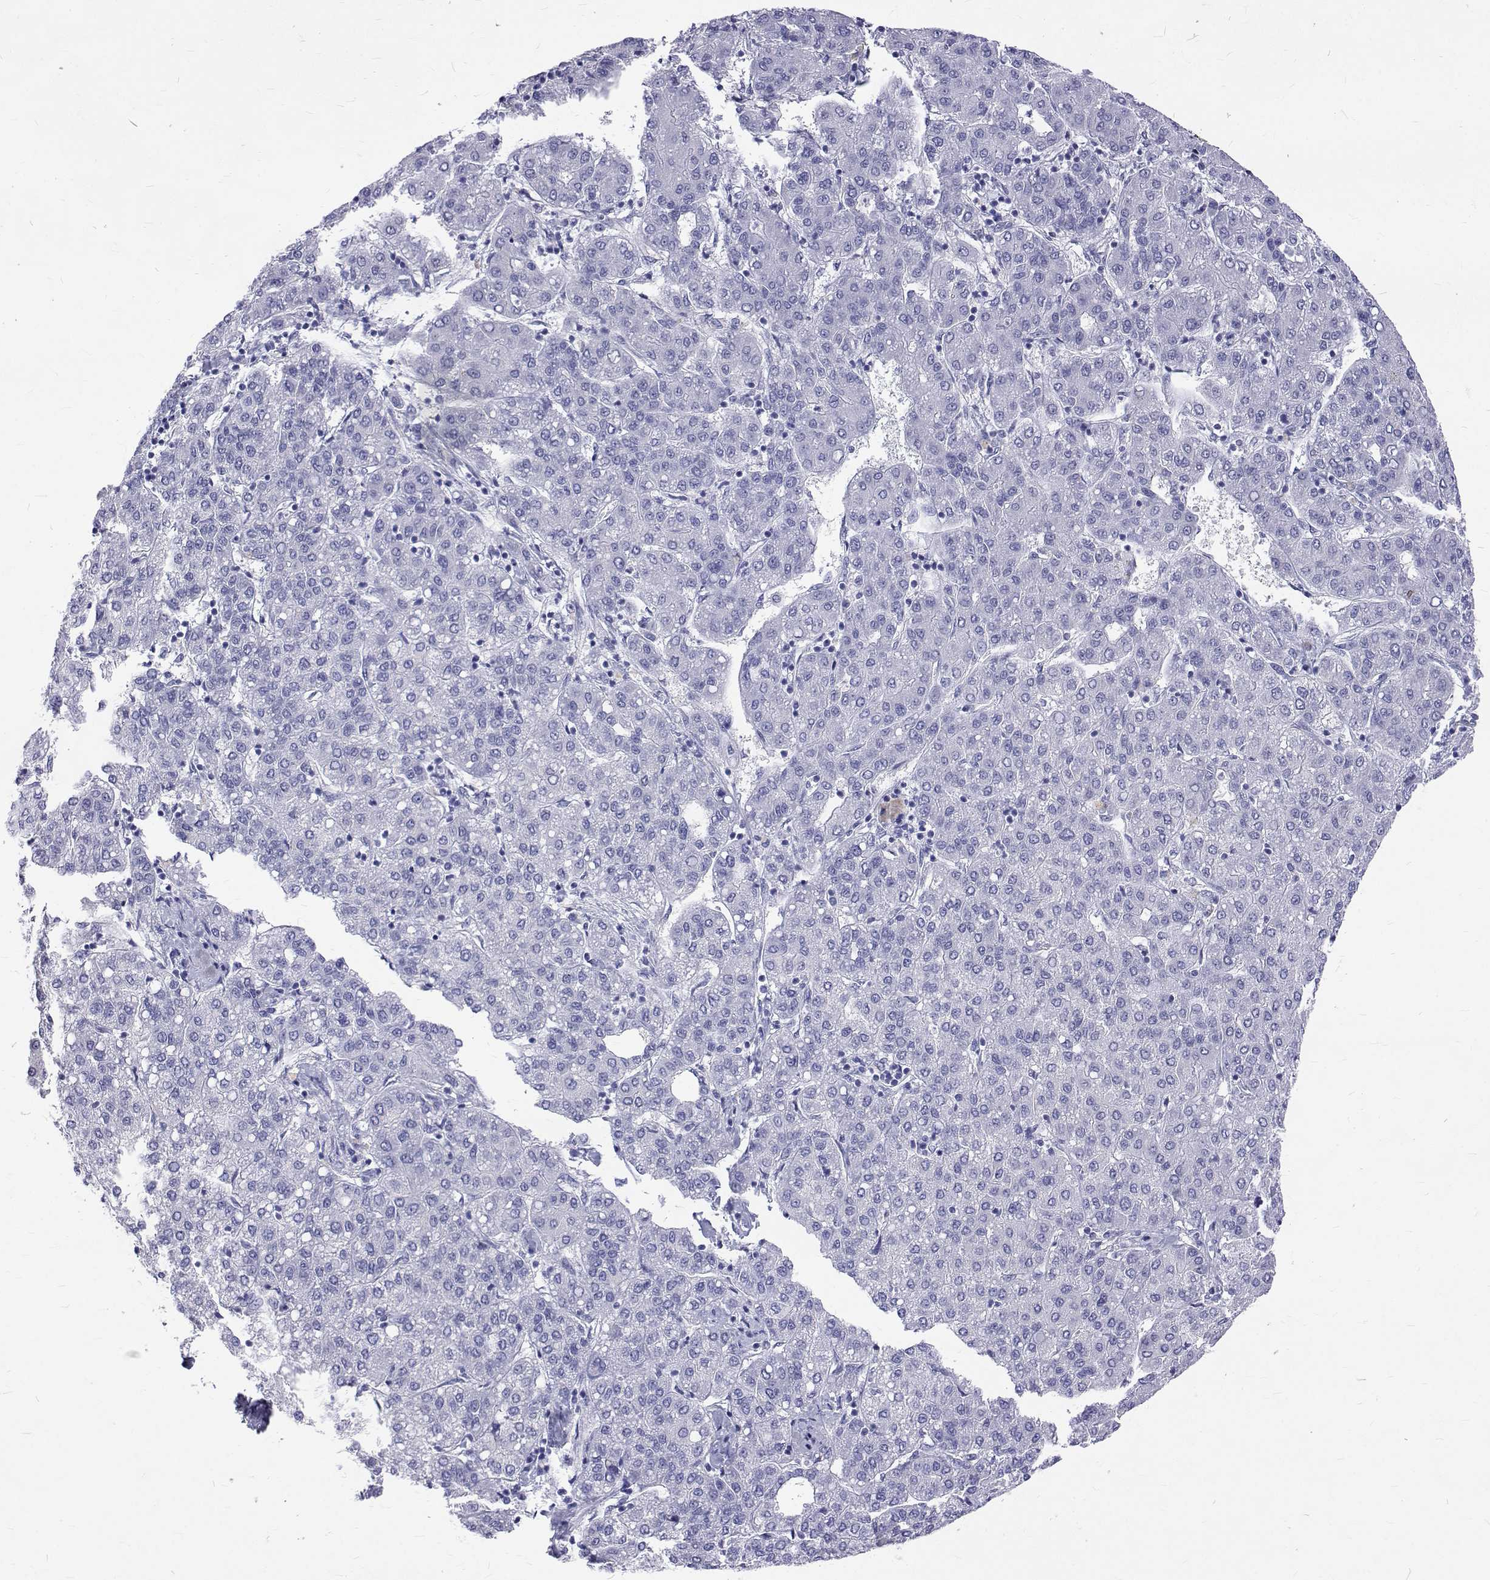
{"staining": {"intensity": "negative", "quantity": "none", "location": "none"}, "tissue": "liver cancer", "cell_type": "Tumor cells", "image_type": "cancer", "snomed": [{"axis": "morphology", "description": "Carcinoma, Hepatocellular, NOS"}, {"axis": "topography", "description": "Liver"}], "caption": "This image is of liver hepatocellular carcinoma stained with IHC to label a protein in brown with the nuclei are counter-stained blue. There is no staining in tumor cells.", "gene": "OPRPN", "patient": {"sex": "male", "age": 65}}